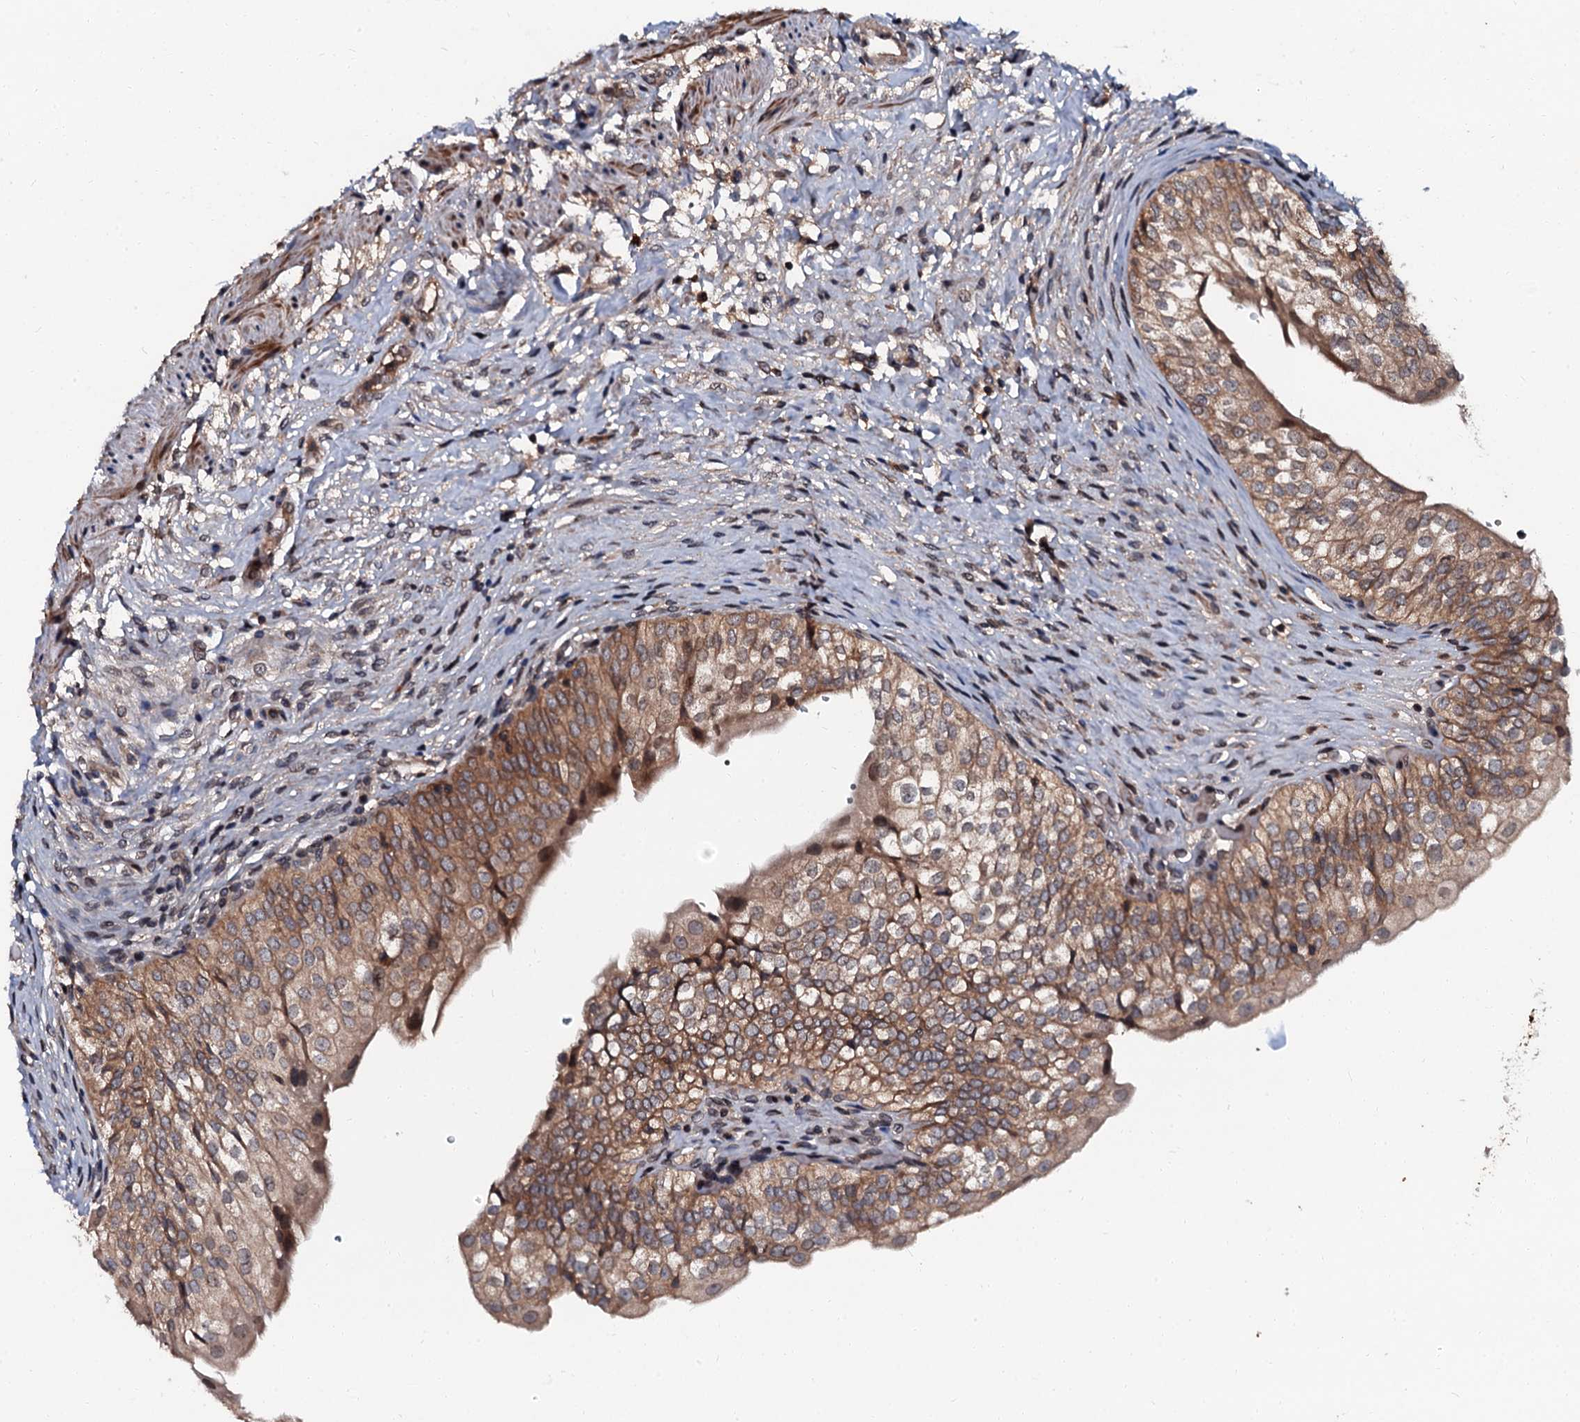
{"staining": {"intensity": "moderate", "quantity": ">75%", "location": "cytoplasmic/membranous"}, "tissue": "urinary bladder", "cell_type": "Urothelial cells", "image_type": "normal", "snomed": [{"axis": "morphology", "description": "Normal tissue, NOS"}, {"axis": "topography", "description": "Urinary bladder"}], "caption": "IHC staining of benign urinary bladder, which exhibits medium levels of moderate cytoplasmic/membranous staining in about >75% of urothelial cells indicating moderate cytoplasmic/membranous protein expression. The staining was performed using DAB (brown) for protein detection and nuclei were counterstained in hematoxylin (blue).", "gene": "N4BP1", "patient": {"sex": "male", "age": 55}}